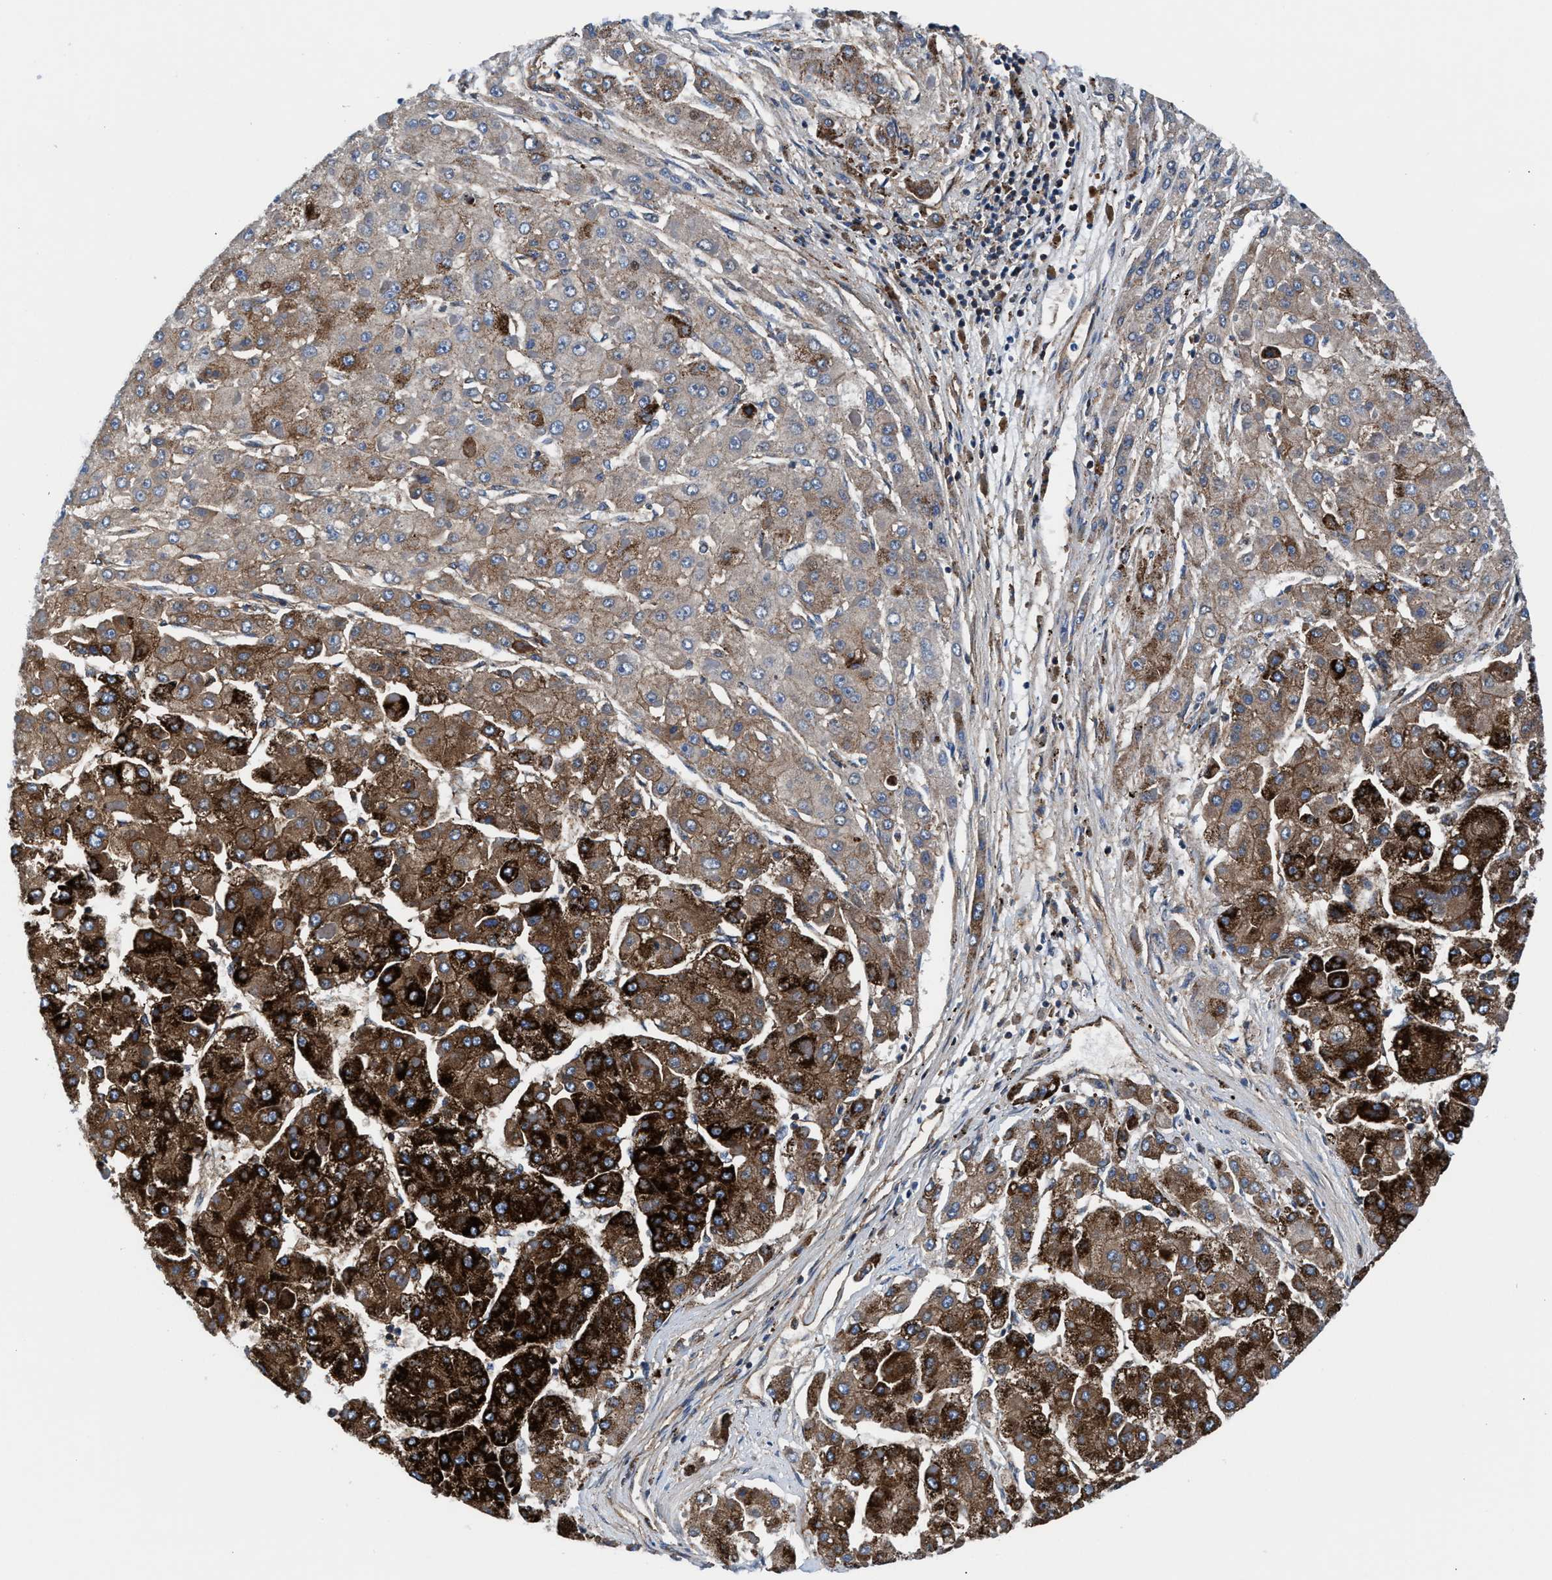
{"staining": {"intensity": "strong", "quantity": "25%-75%", "location": "cytoplasmic/membranous"}, "tissue": "liver cancer", "cell_type": "Tumor cells", "image_type": "cancer", "snomed": [{"axis": "morphology", "description": "Carcinoma, Hepatocellular, NOS"}, {"axis": "topography", "description": "Liver"}], "caption": "A micrograph of human liver cancer stained for a protein reveals strong cytoplasmic/membranous brown staining in tumor cells.", "gene": "NKTR", "patient": {"sex": "female", "age": 73}}